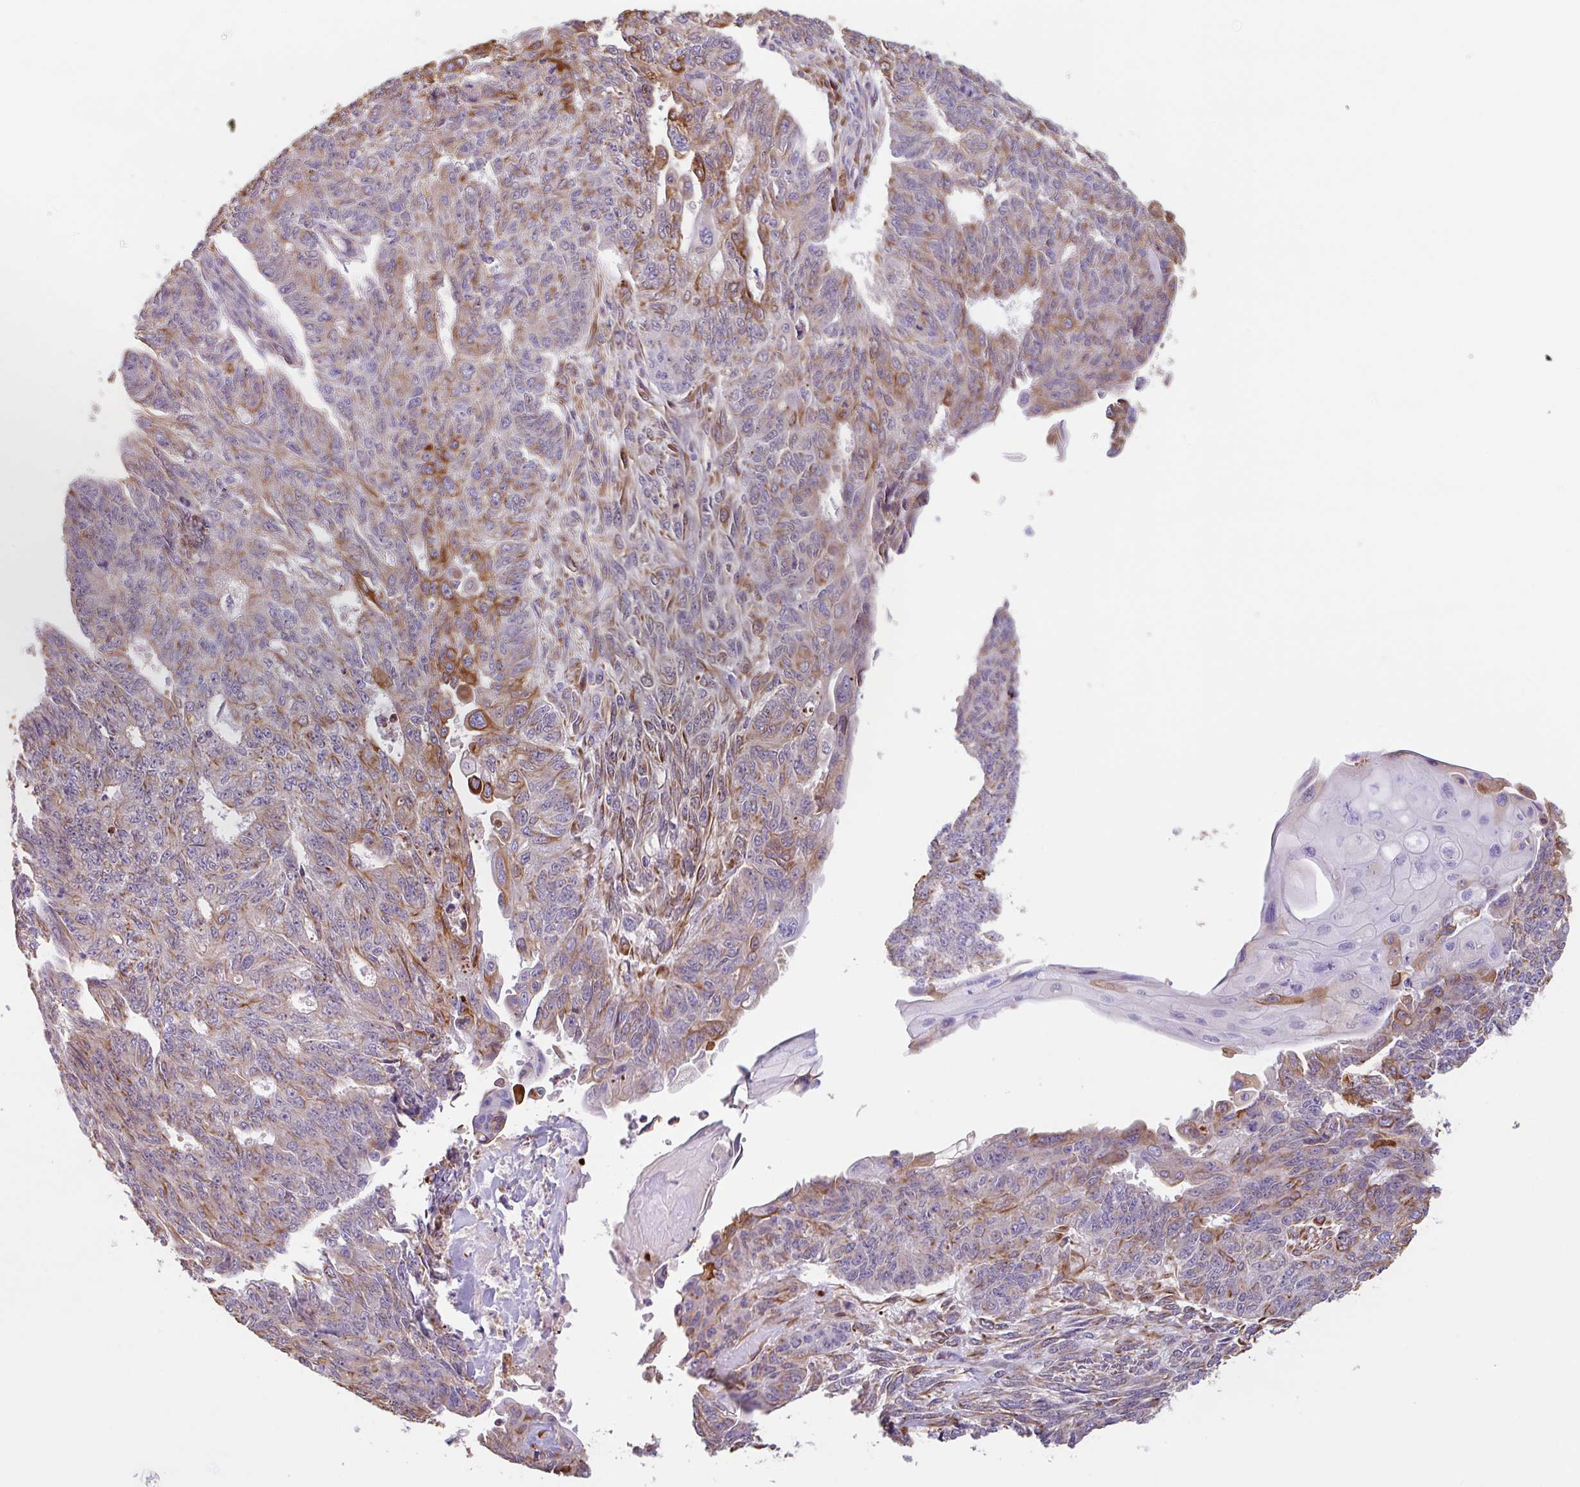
{"staining": {"intensity": "moderate", "quantity": "25%-75%", "location": "cytoplasmic/membranous"}, "tissue": "endometrial cancer", "cell_type": "Tumor cells", "image_type": "cancer", "snomed": [{"axis": "morphology", "description": "Adenocarcinoma, NOS"}, {"axis": "topography", "description": "Endometrium"}], "caption": "Approximately 25%-75% of tumor cells in endometrial cancer demonstrate moderate cytoplasmic/membranous protein positivity as visualized by brown immunohistochemical staining.", "gene": "ZNF790", "patient": {"sex": "female", "age": 32}}